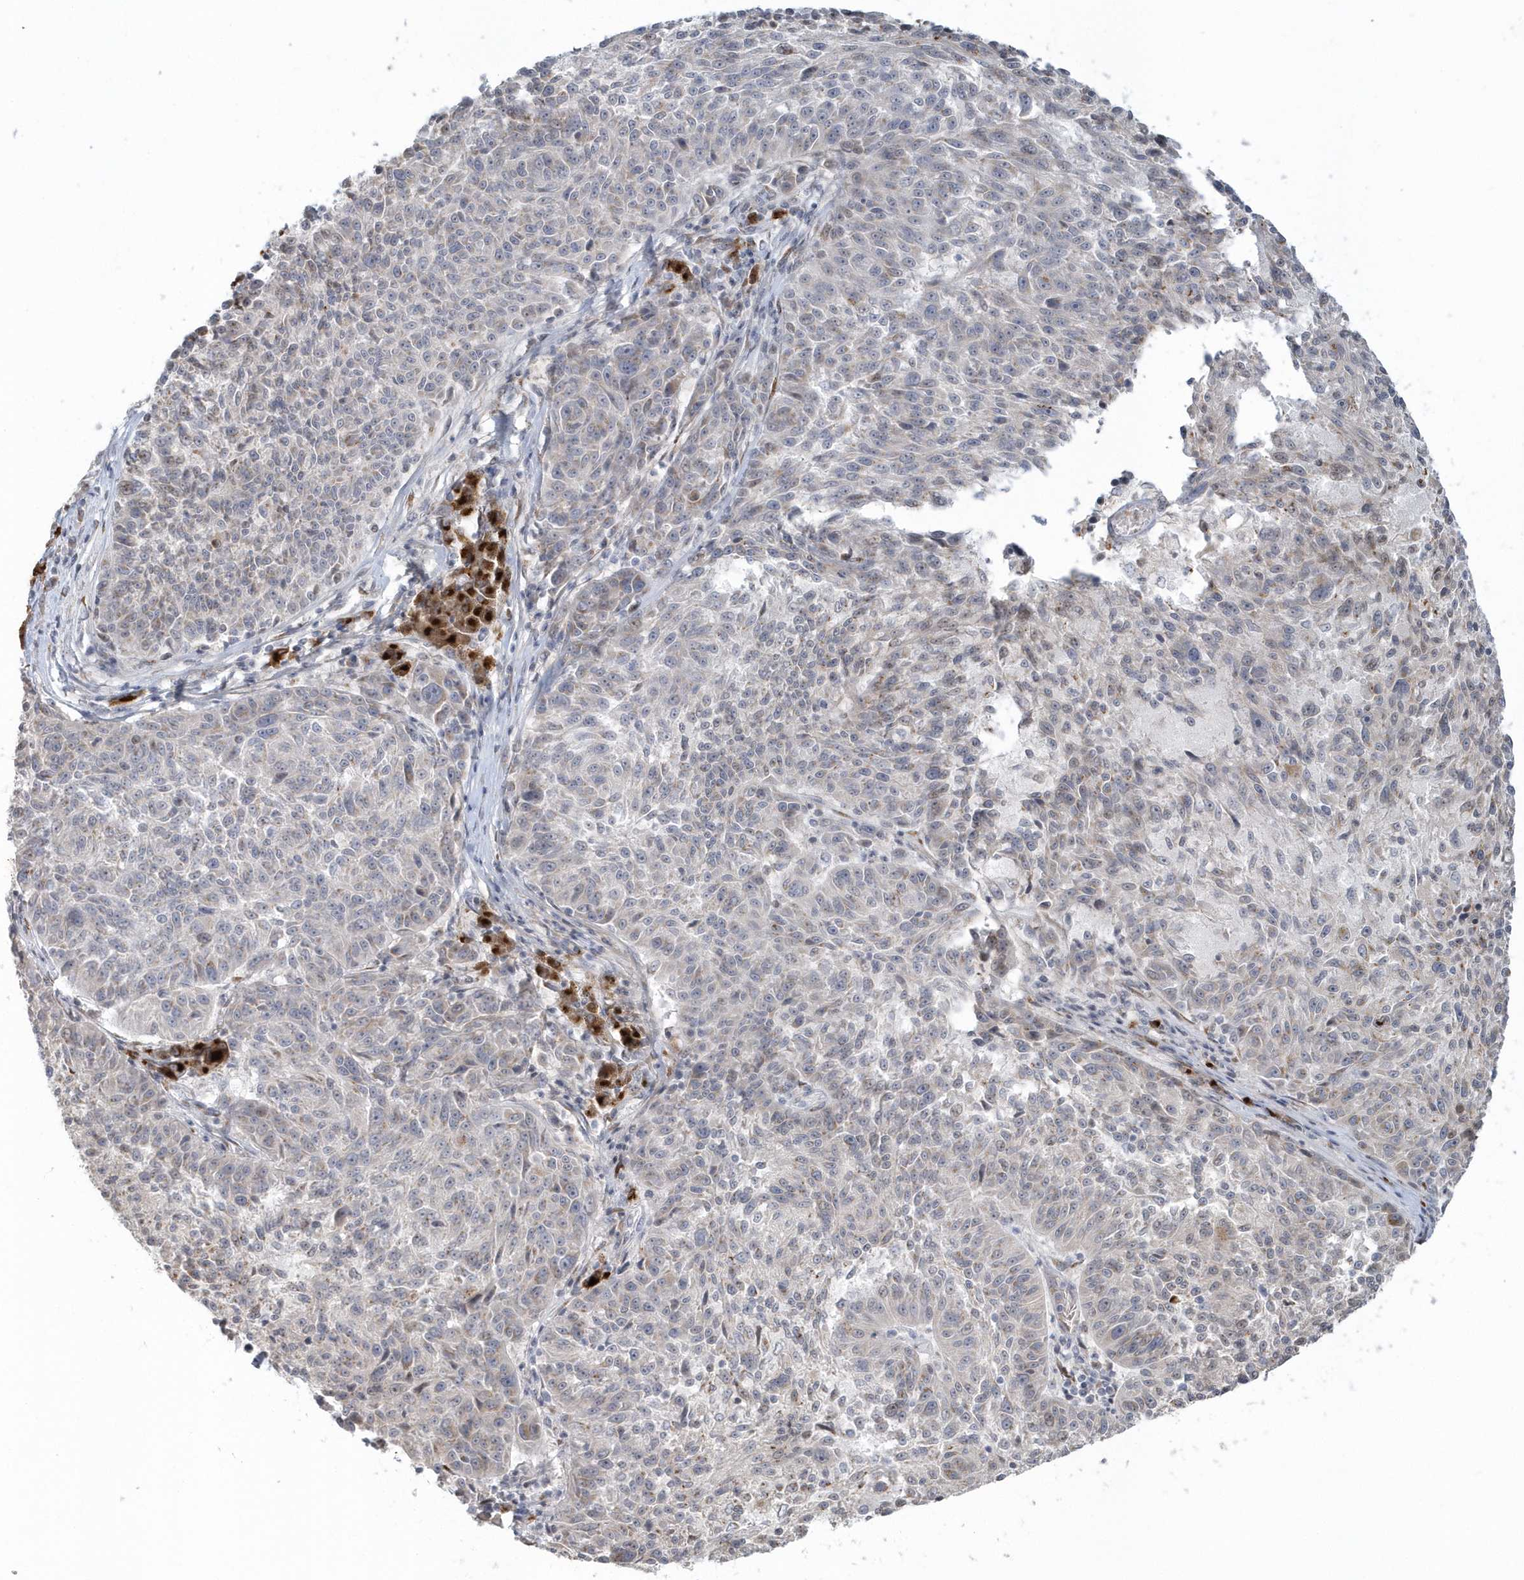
{"staining": {"intensity": "negative", "quantity": "none", "location": "none"}, "tissue": "melanoma", "cell_type": "Tumor cells", "image_type": "cancer", "snomed": [{"axis": "morphology", "description": "Malignant melanoma, NOS"}, {"axis": "topography", "description": "Skin"}], "caption": "High power microscopy image of an immunohistochemistry image of malignant melanoma, revealing no significant staining in tumor cells.", "gene": "DHFR", "patient": {"sex": "male", "age": 53}}